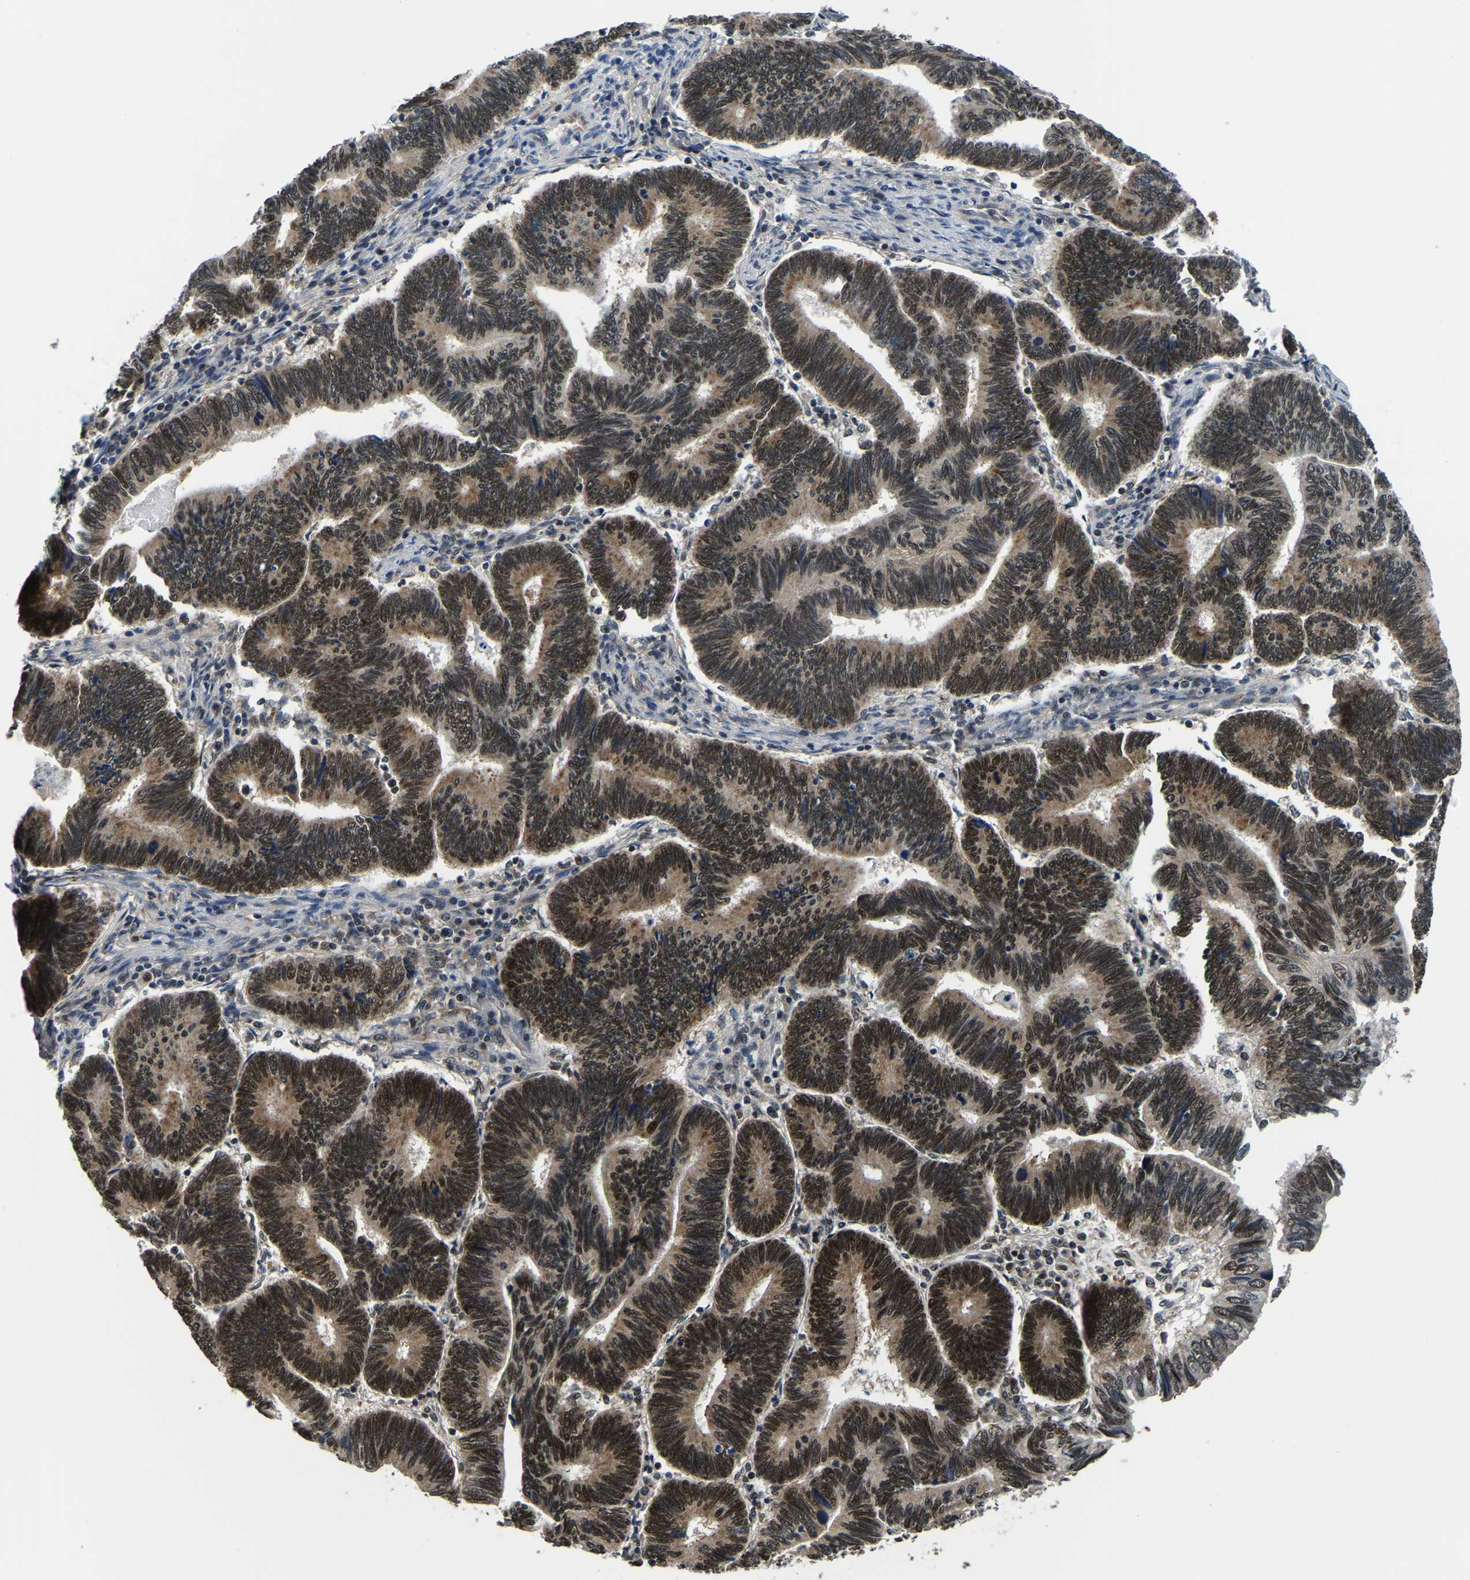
{"staining": {"intensity": "moderate", "quantity": ">75%", "location": "cytoplasmic/membranous,nuclear"}, "tissue": "pancreatic cancer", "cell_type": "Tumor cells", "image_type": "cancer", "snomed": [{"axis": "morphology", "description": "Adenocarcinoma, NOS"}, {"axis": "topography", "description": "Pancreas"}], "caption": "Immunohistochemical staining of human pancreatic cancer (adenocarcinoma) reveals medium levels of moderate cytoplasmic/membranous and nuclear staining in approximately >75% of tumor cells.", "gene": "DFFA", "patient": {"sex": "female", "age": 70}}